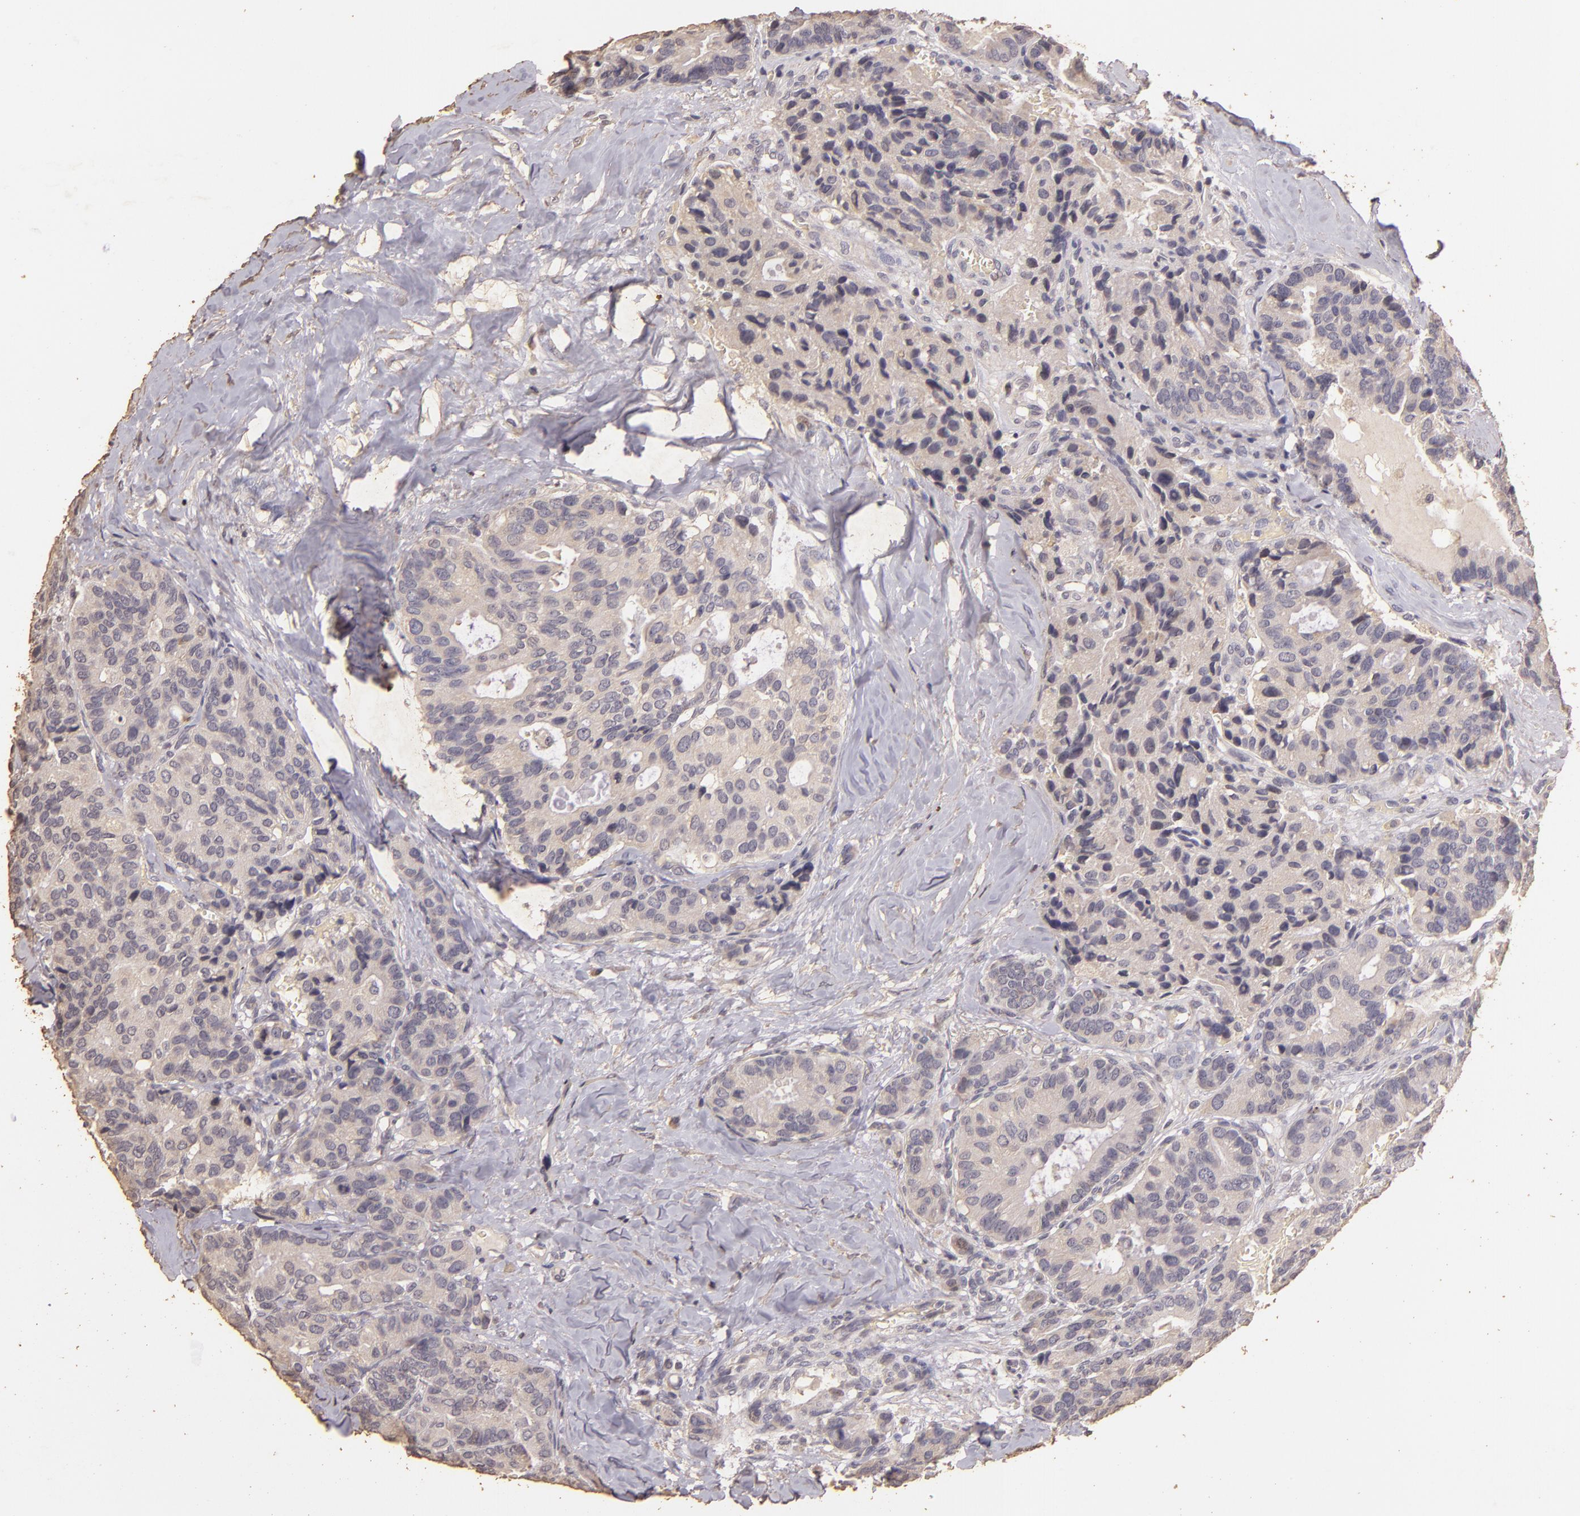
{"staining": {"intensity": "weak", "quantity": "25%-75%", "location": "cytoplasmic/membranous"}, "tissue": "breast cancer", "cell_type": "Tumor cells", "image_type": "cancer", "snomed": [{"axis": "morphology", "description": "Duct carcinoma"}, {"axis": "topography", "description": "Breast"}], "caption": "The histopathology image exhibits immunohistochemical staining of breast cancer (infiltrating ductal carcinoma). There is weak cytoplasmic/membranous positivity is seen in about 25%-75% of tumor cells.", "gene": "BCL2L13", "patient": {"sex": "female", "age": 69}}